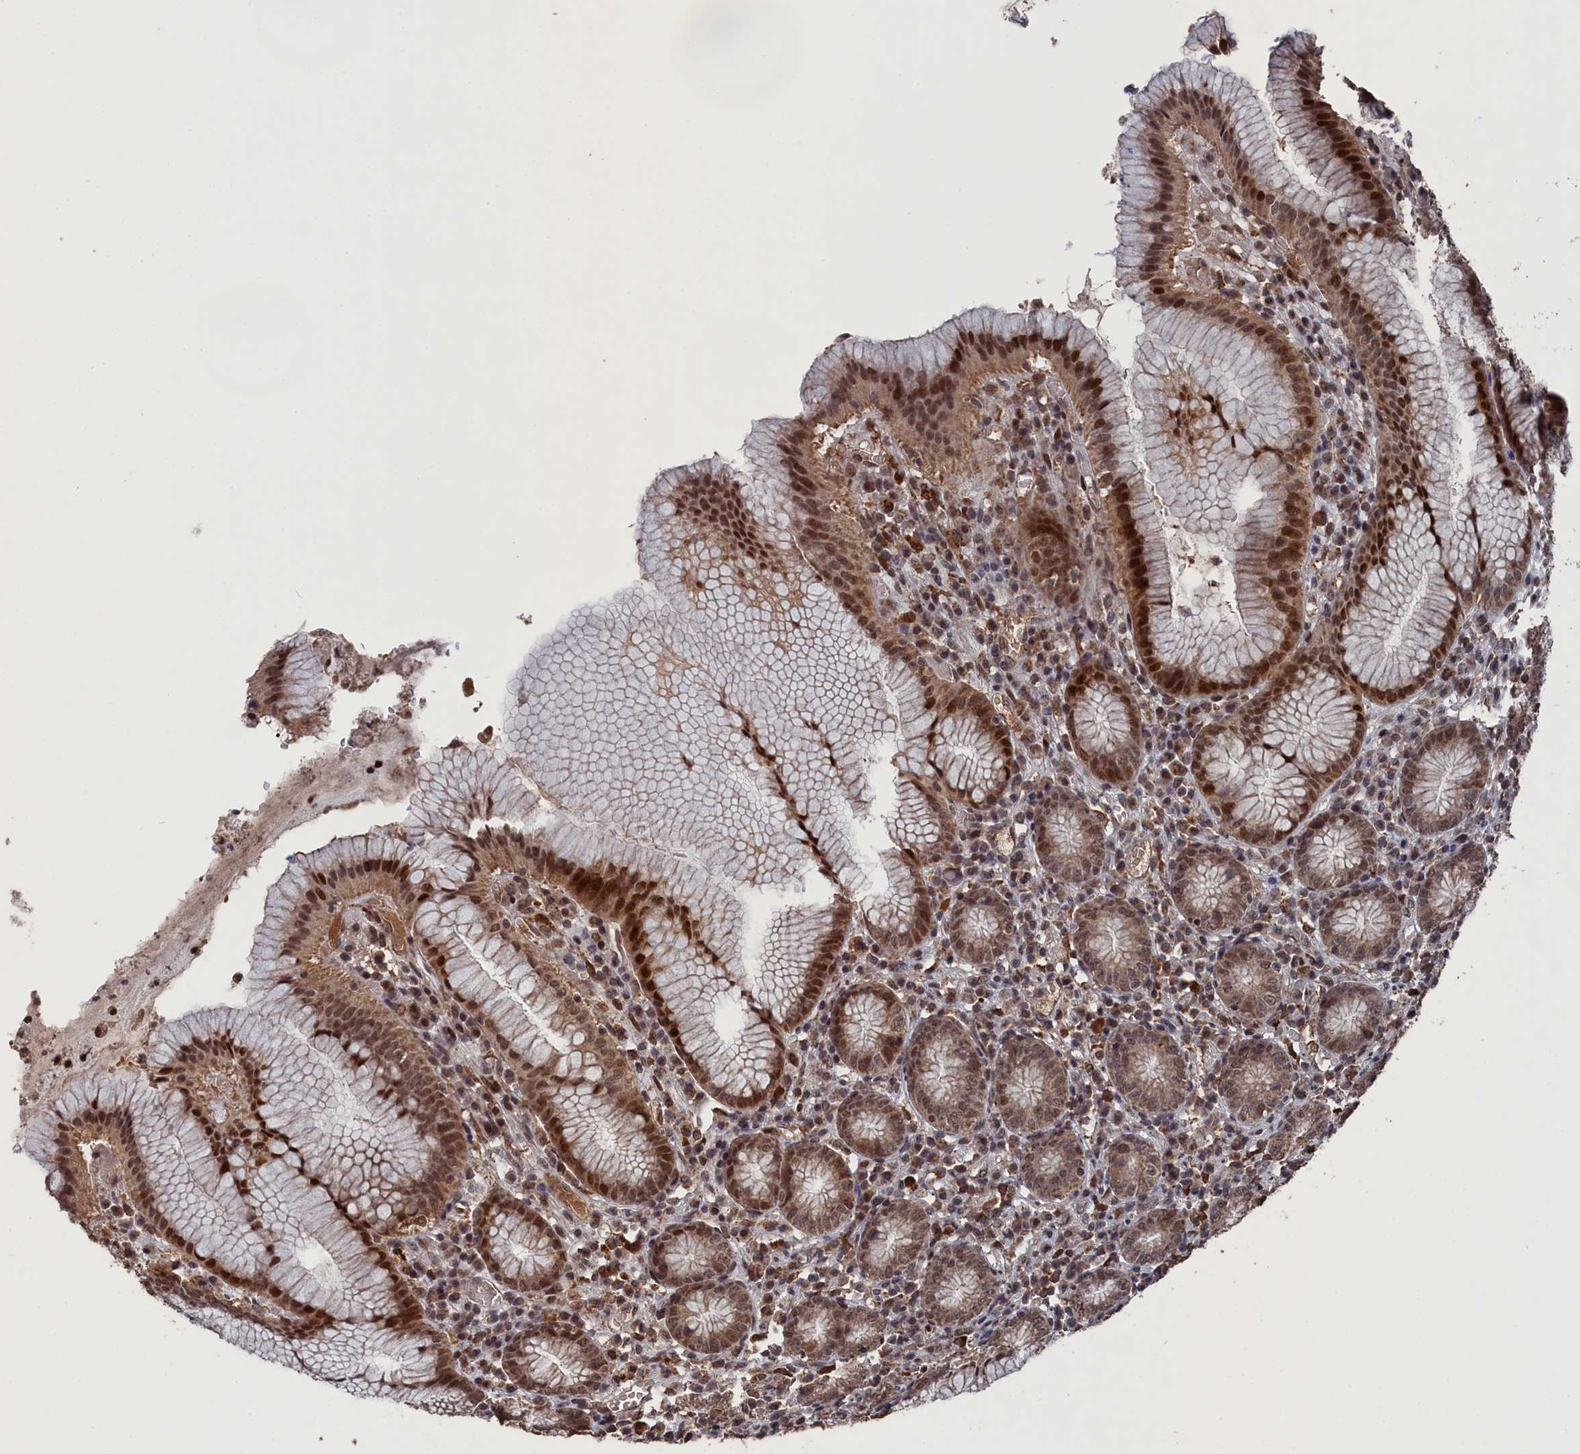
{"staining": {"intensity": "moderate", "quantity": ">75%", "location": "cytoplasmic/membranous,nuclear"}, "tissue": "stomach", "cell_type": "Glandular cells", "image_type": "normal", "snomed": [{"axis": "morphology", "description": "Normal tissue, NOS"}, {"axis": "topography", "description": "Stomach"}], "caption": "Immunohistochemistry of benign human stomach shows medium levels of moderate cytoplasmic/membranous,nuclear expression in about >75% of glandular cells. Using DAB (3,3'-diaminobenzidine) (brown) and hematoxylin (blue) stains, captured at high magnification using brightfield microscopy.", "gene": "CEACAM21", "patient": {"sex": "male", "age": 55}}